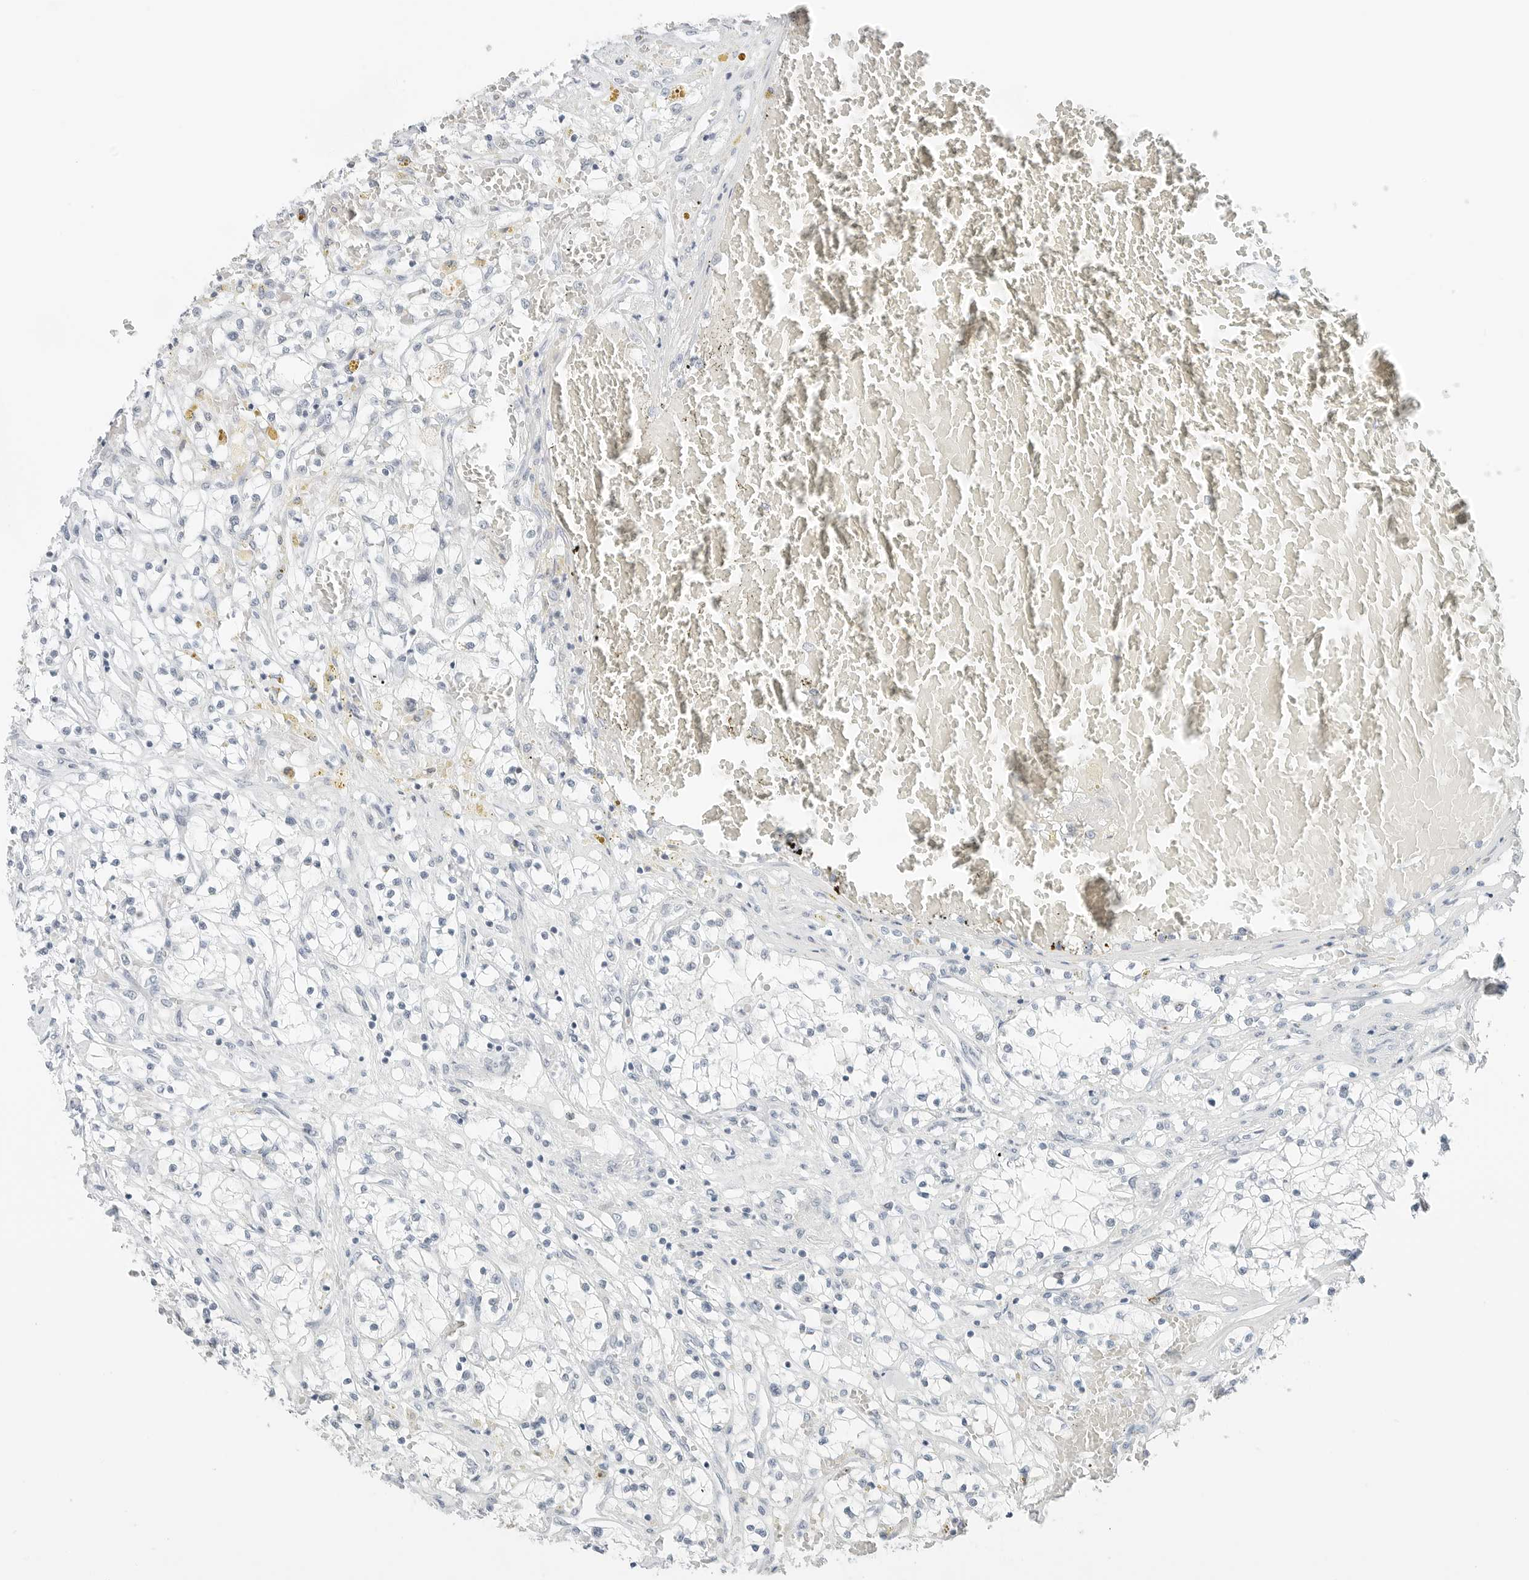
{"staining": {"intensity": "negative", "quantity": "none", "location": "none"}, "tissue": "renal cancer", "cell_type": "Tumor cells", "image_type": "cancer", "snomed": [{"axis": "morphology", "description": "Normal tissue, NOS"}, {"axis": "morphology", "description": "Adenocarcinoma, NOS"}, {"axis": "topography", "description": "Kidney"}], "caption": "Renal adenocarcinoma was stained to show a protein in brown. There is no significant expression in tumor cells.", "gene": "CCSAP", "patient": {"sex": "male", "age": 68}}